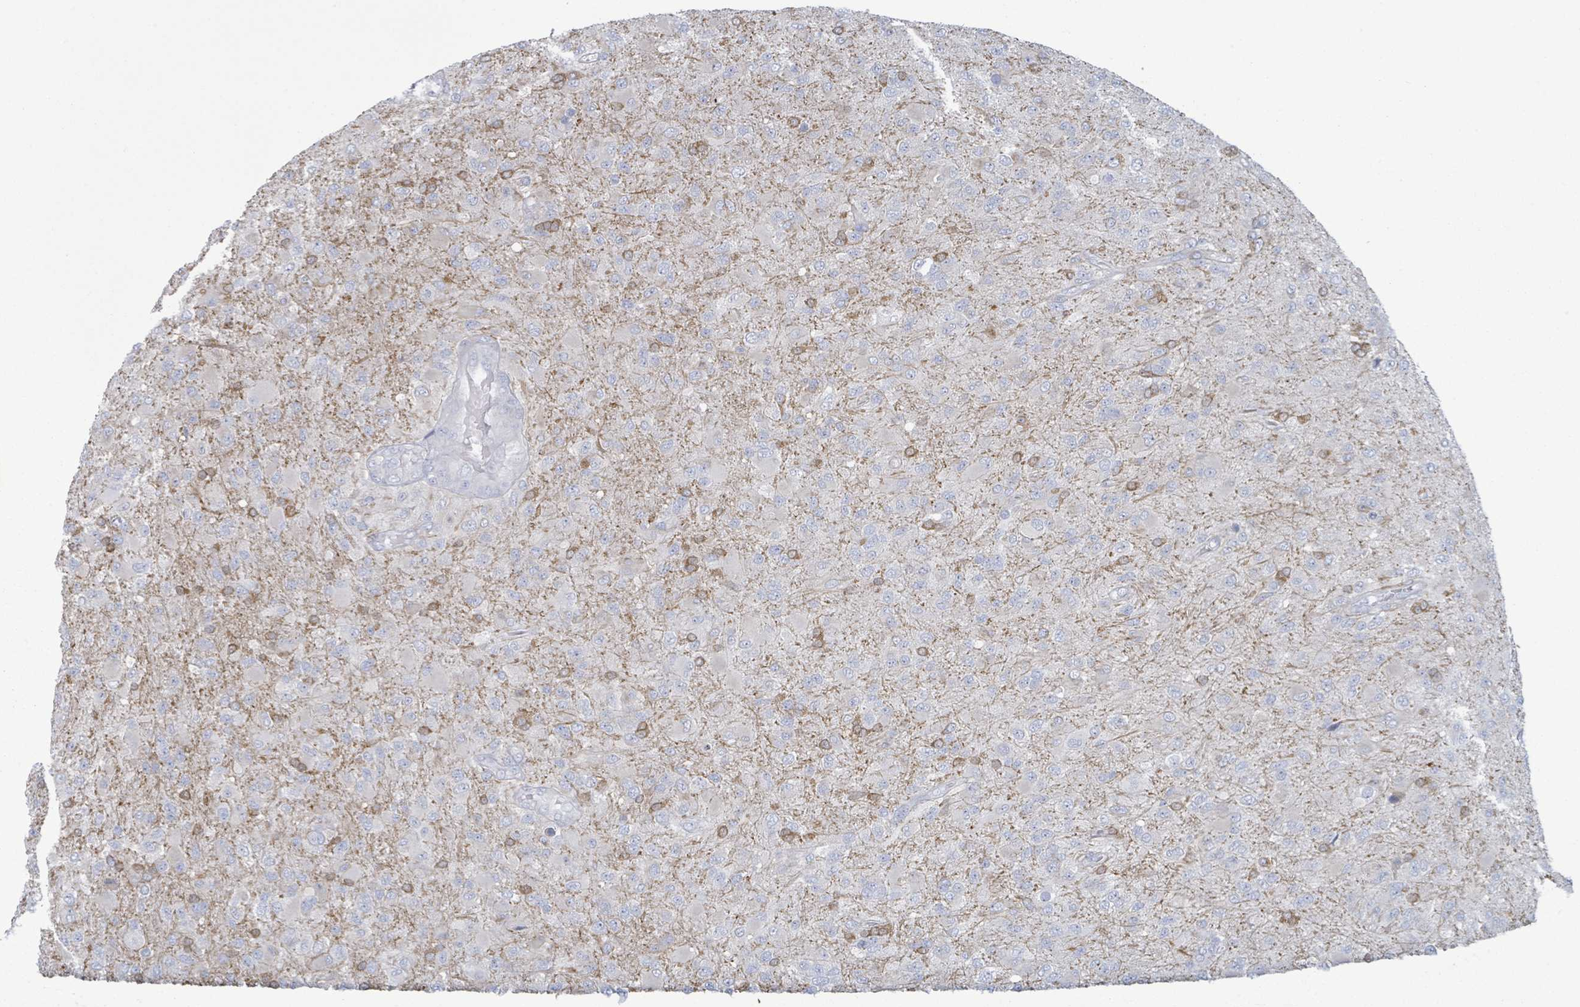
{"staining": {"intensity": "negative", "quantity": "none", "location": "none"}, "tissue": "glioma", "cell_type": "Tumor cells", "image_type": "cancer", "snomed": [{"axis": "morphology", "description": "Glioma, malignant, Low grade"}, {"axis": "topography", "description": "Brain"}], "caption": "High power microscopy photomicrograph of an immunohistochemistry (IHC) histopathology image of malignant glioma (low-grade), revealing no significant staining in tumor cells.", "gene": "COL13A1", "patient": {"sex": "male", "age": 65}}